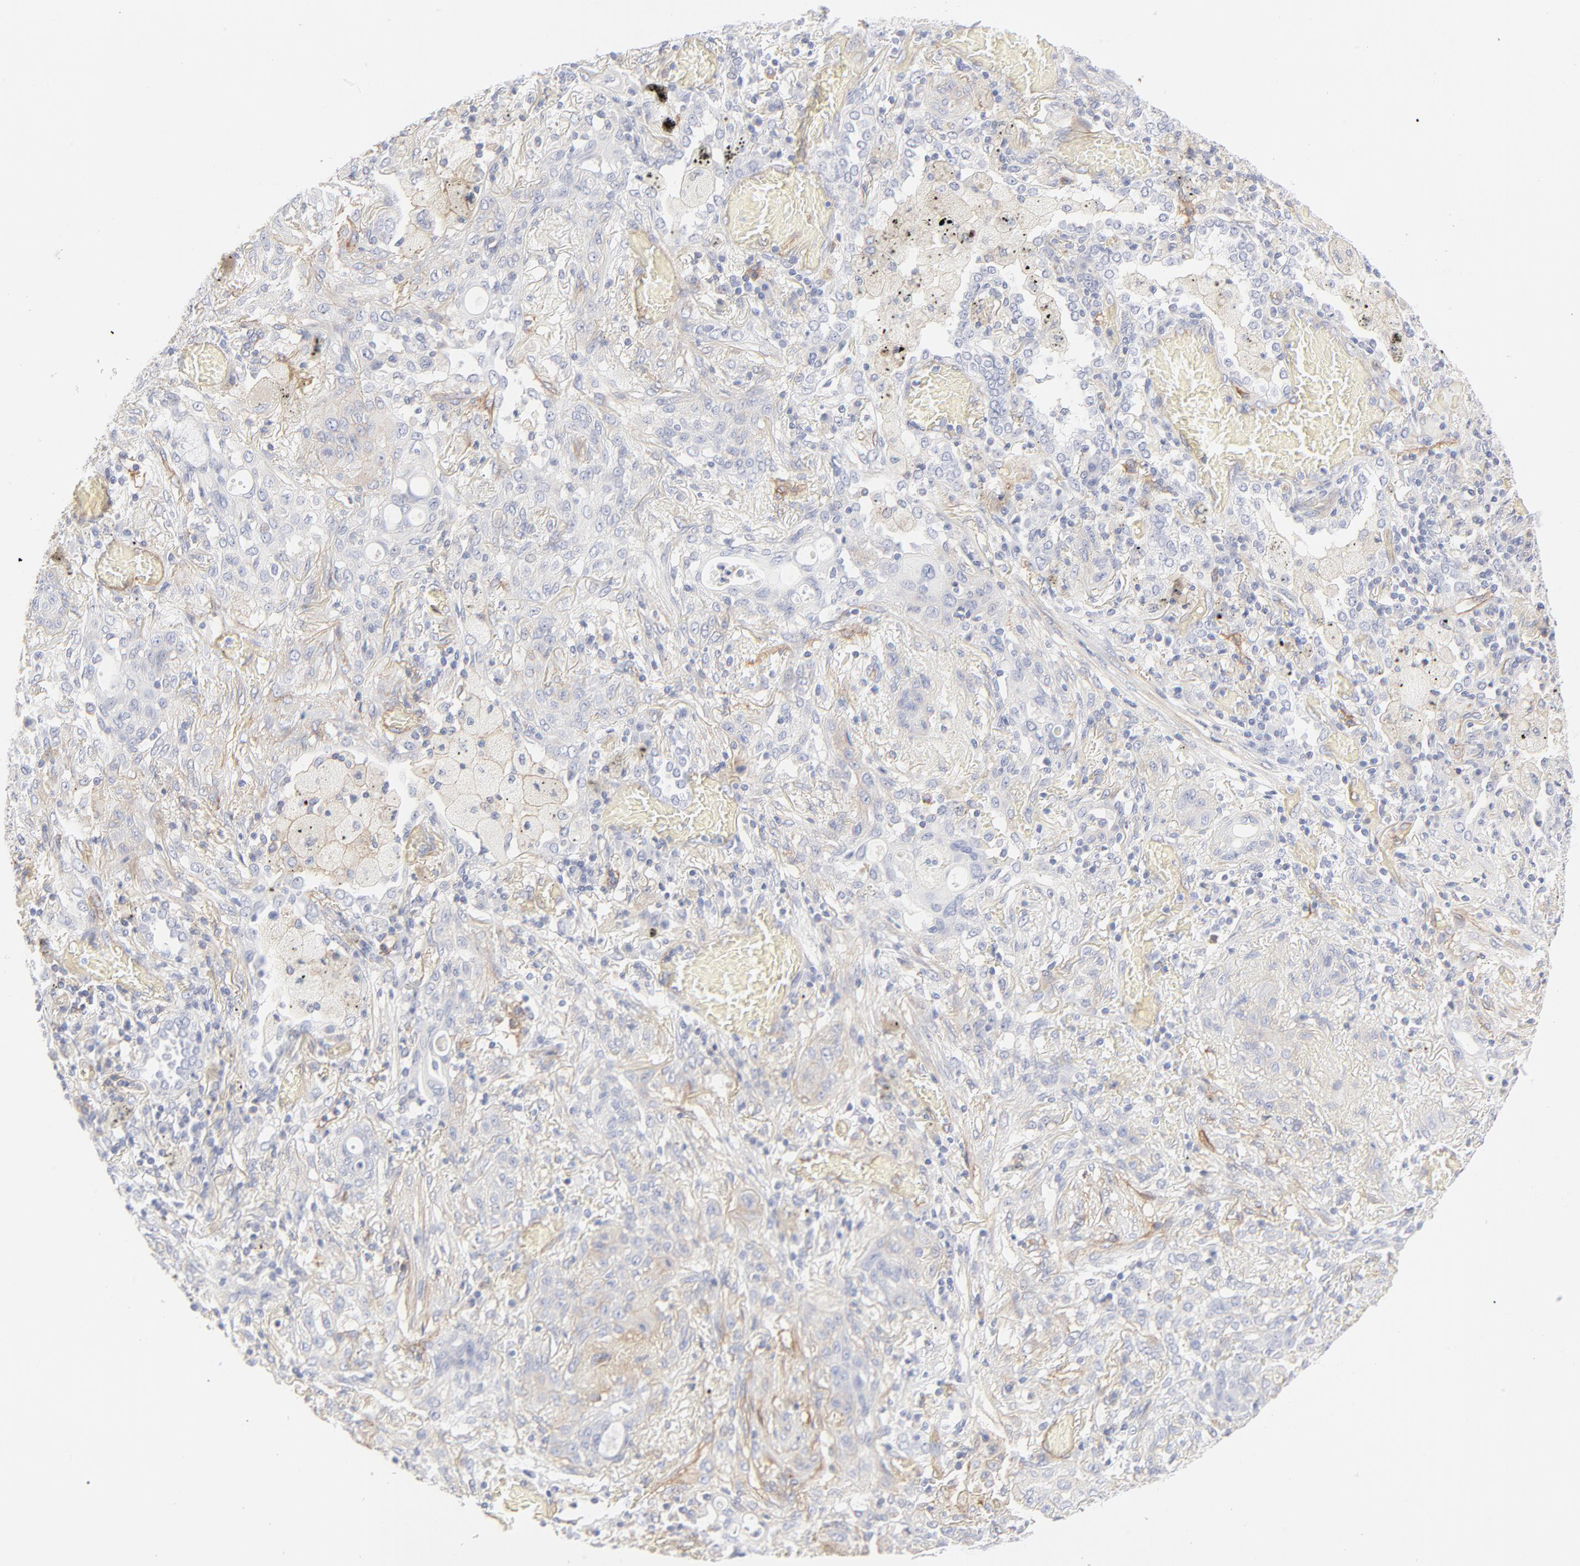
{"staining": {"intensity": "negative", "quantity": "none", "location": "none"}, "tissue": "lung cancer", "cell_type": "Tumor cells", "image_type": "cancer", "snomed": [{"axis": "morphology", "description": "Squamous cell carcinoma, NOS"}, {"axis": "topography", "description": "Lung"}], "caption": "An immunohistochemistry image of lung cancer (squamous cell carcinoma) is shown. There is no staining in tumor cells of lung cancer (squamous cell carcinoma).", "gene": "ITGA5", "patient": {"sex": "female", "age": 47}}